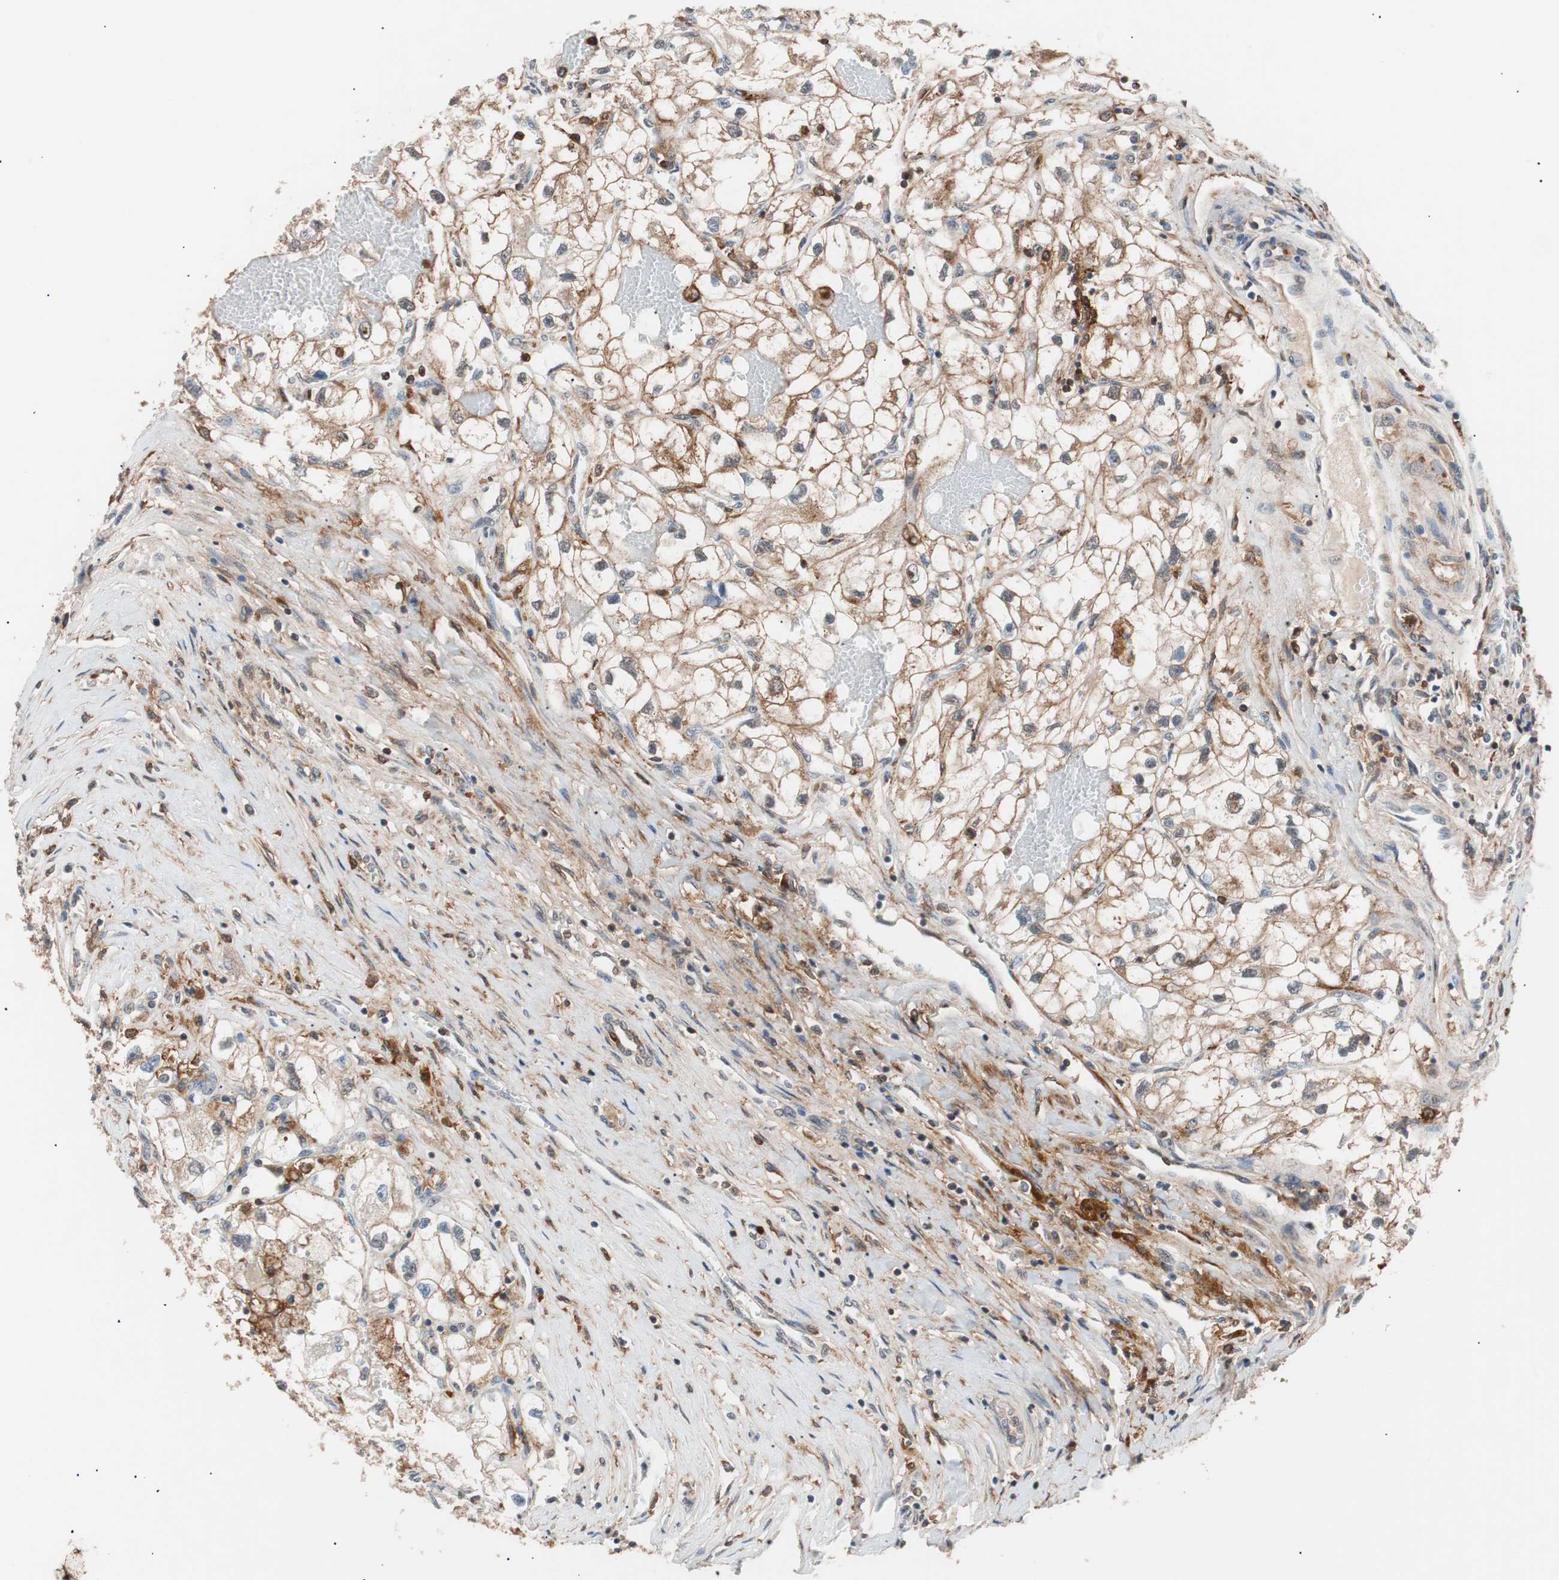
{"staining": {"intensity": "weak", "quantity": "25%-75%", "location": "cytoplasmic/membranous"}, "tissue": "renal cancer", "cell_type": "Tumor cells", "image_type": "cancer", "snomed": [{"axis": "morphology", "description": "Adenocarcinoma, NOS"}, {"axis": "topography", "description": "Kidney"}], "caption": "IHC image of neoplastic tissue: adenocarcinoma (renal) stained using IHC shows low levels of weak protein expression localized specifically in the cytoplasmic/membranous of tumor cells, appearing as a cytoplasmic/membranous brown color.", "gene": "LITAF", "patient": {"sex": "female", "age": 70}}